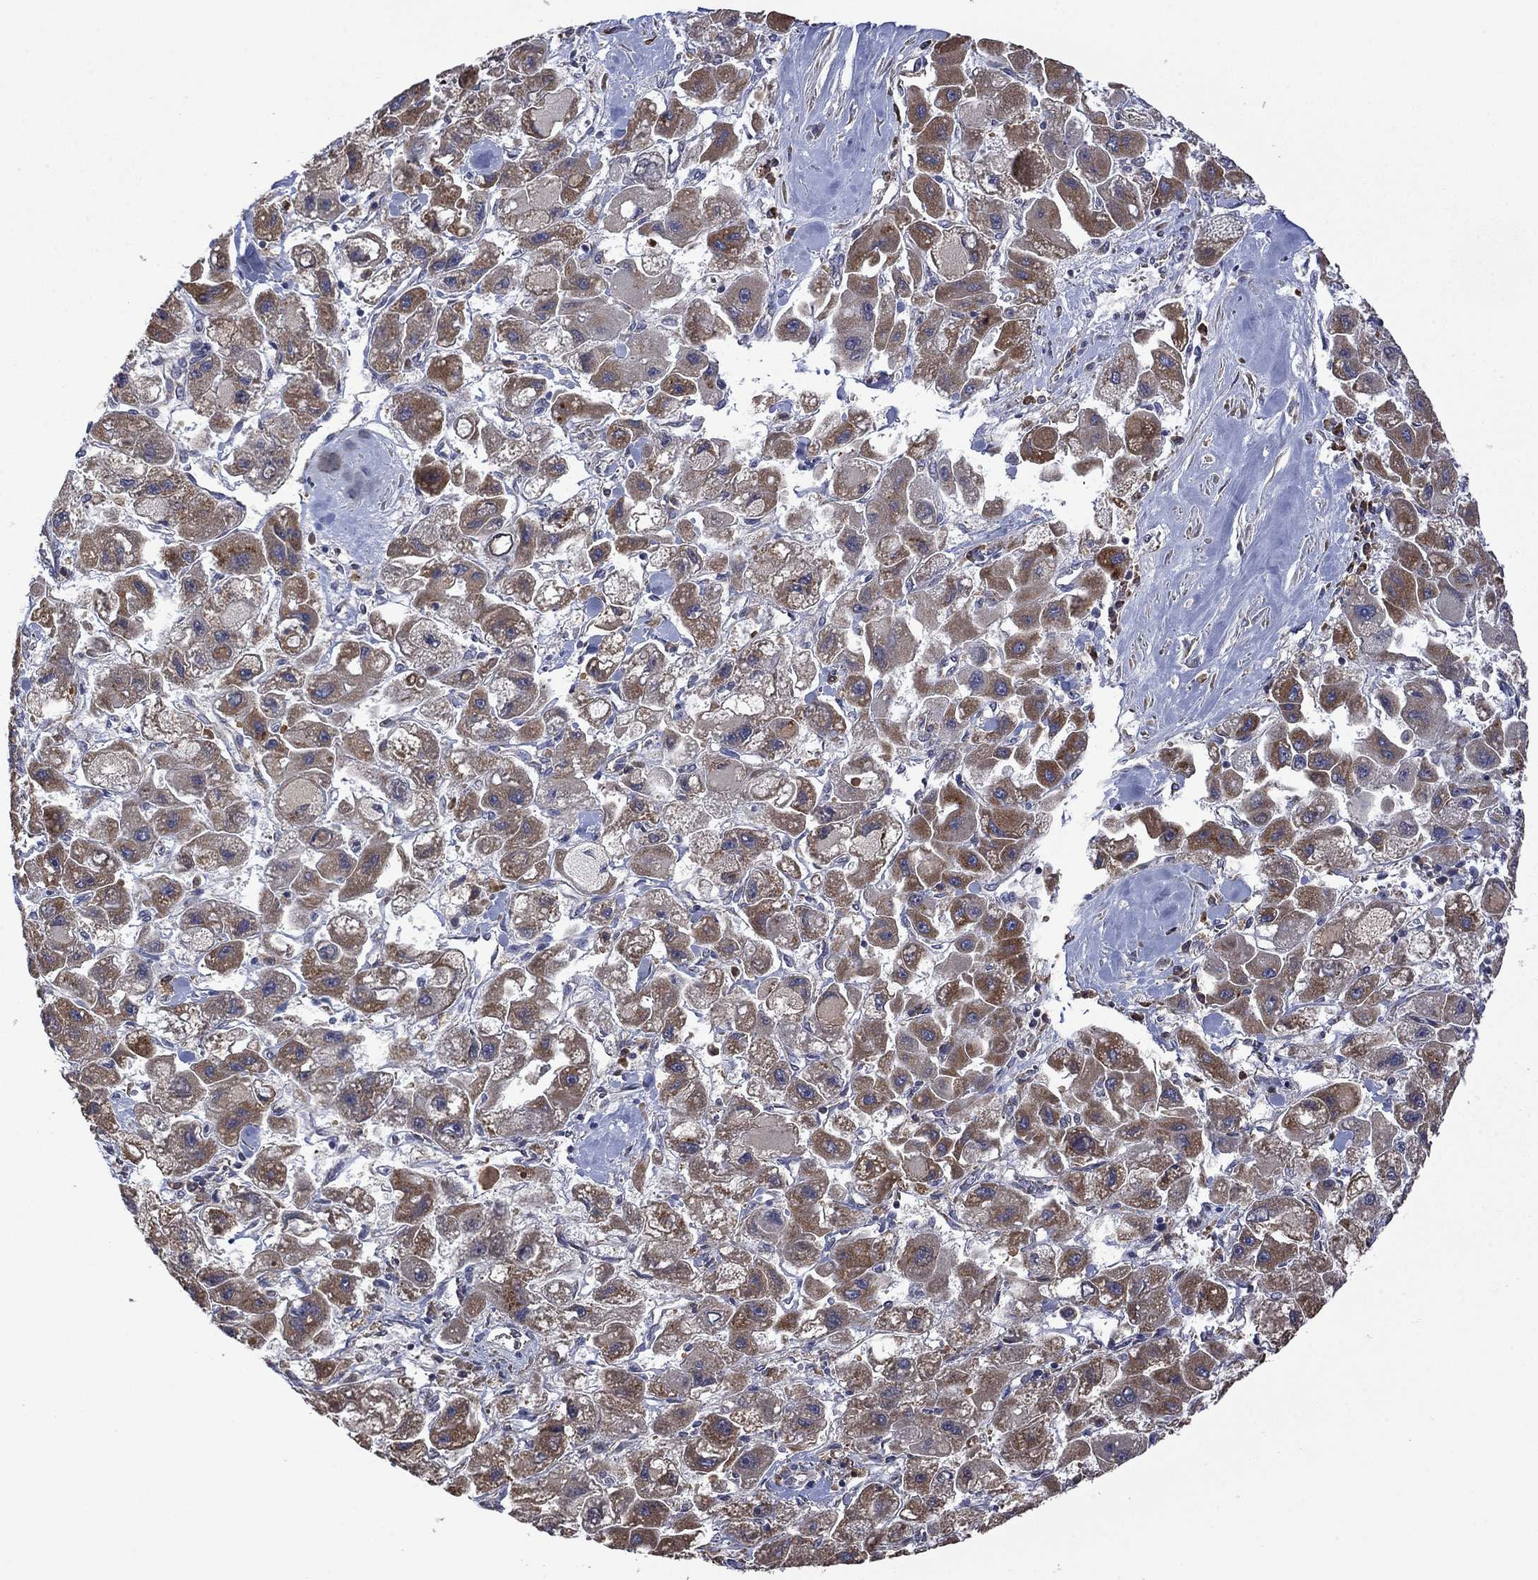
{"staining": {"intensity": "strong", "quantity": "25%-75%", "location": "cytoplasmic/membranous"}, "tissue": "liver cancer", "cell_type": "Tumor cells", "image_type": "cancer", "snomed": [{"axis": "morphology", "description": "Carcinoma, Hepatocellular, NOS"}, {"axis": "topography", "description": "Liver"}], "caption": "DAB (3,3'-diaminobenzidine) immunohistochemical staining of liver cancer demonstrates strong cytoplasmic/membranous protein expression in about 25%-75% of tumor cells. (IHC, brightfield microscopy, high magnification).", "gene": "FURIN", "patient": {"sex": "male", "age": 24}}